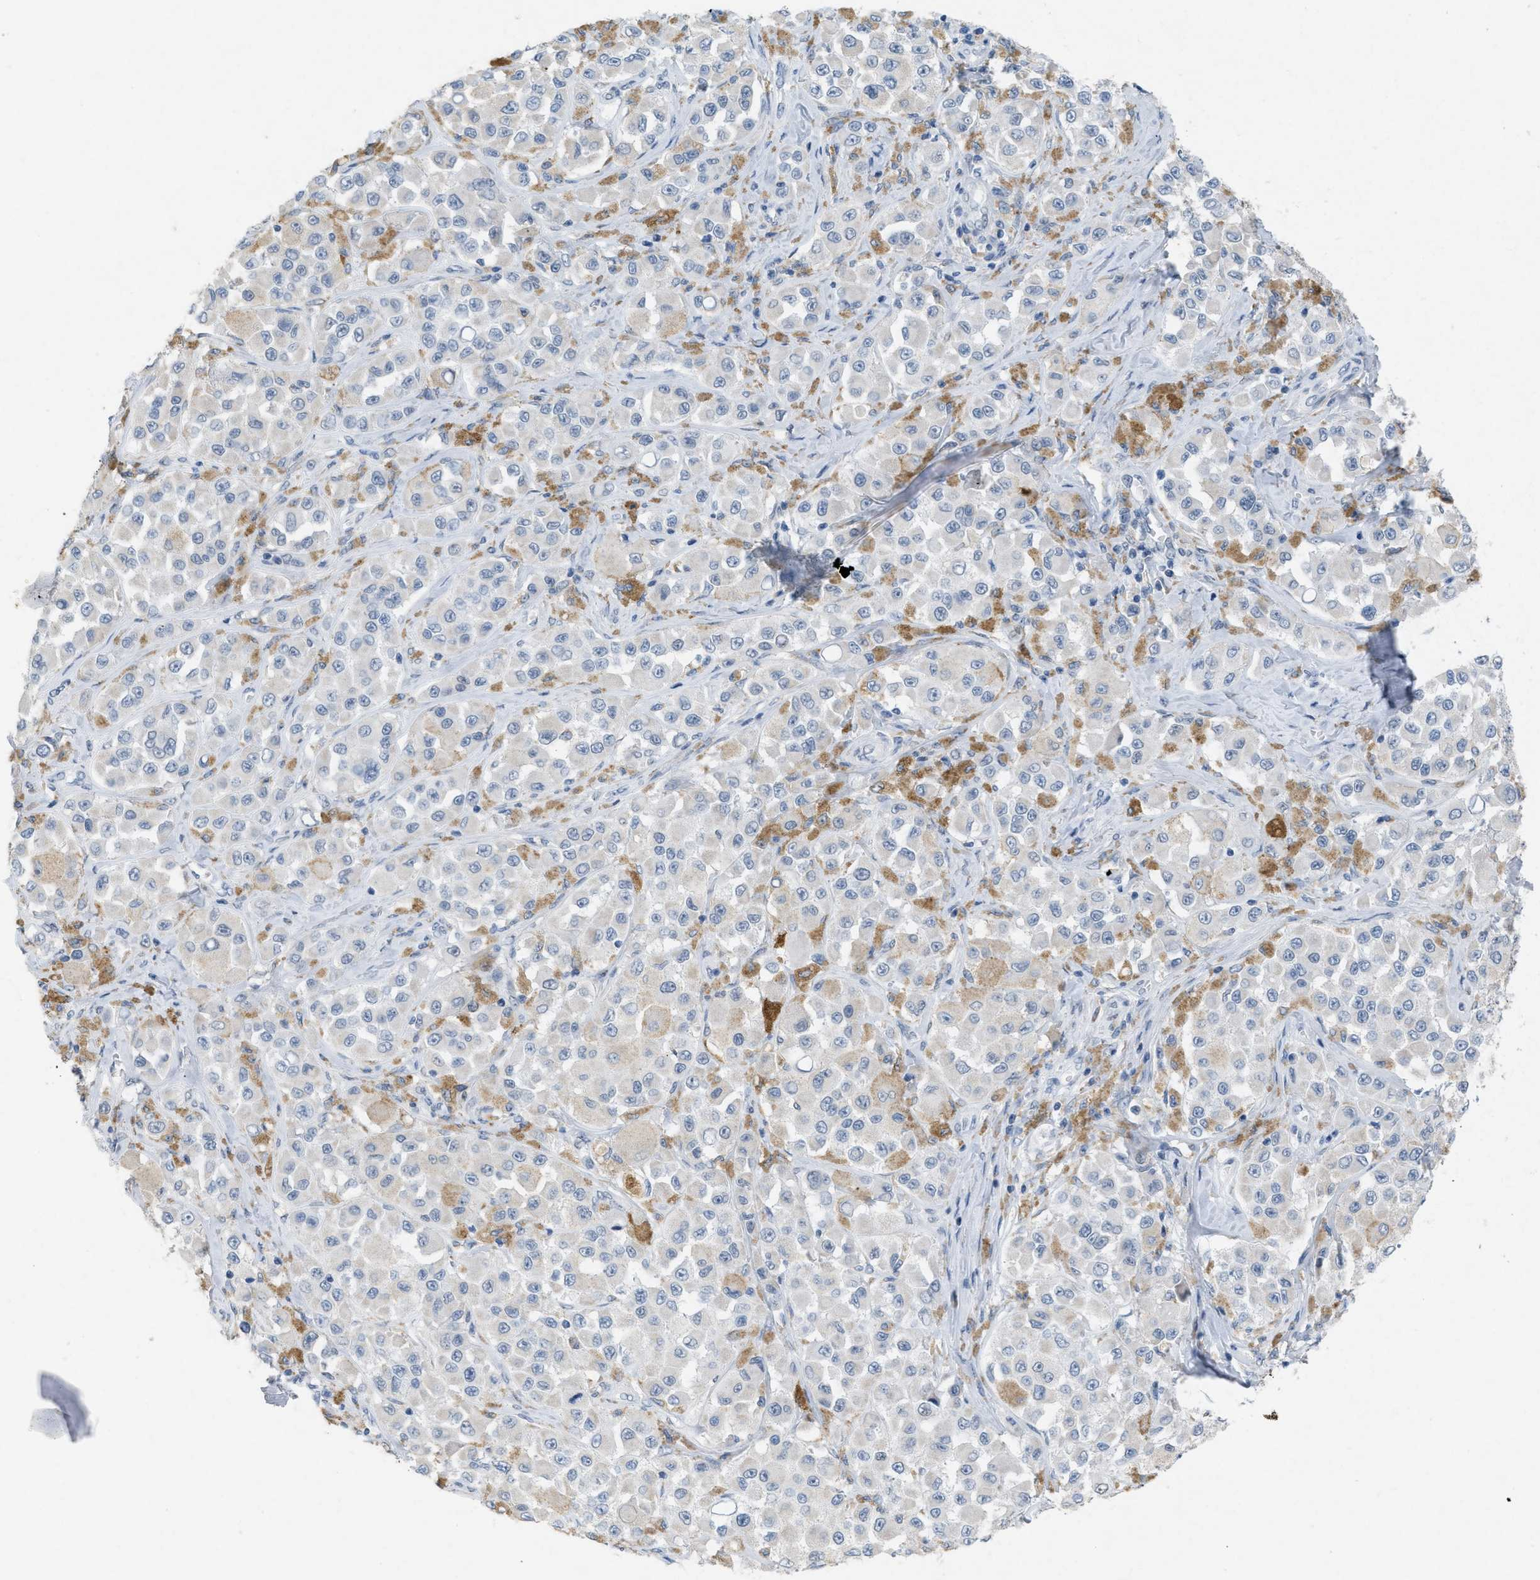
{"staining": {"intensity": "negative", "quantity": "none", "location": "none"}, "tissue": "melanoma", "cell_type": "Tumor cells", "image_type": "cancer", "snomed": [{"axis": "morphology", "description": "Malignant melanoma, NOS"}, {"axis": "topography", "description": "Skin"}], "caption": "Micrograph shows no significant protein staining in tumor cells of melanoma.", "gene": "TASOR", "patient": {"sex": "male", "age": 84}}